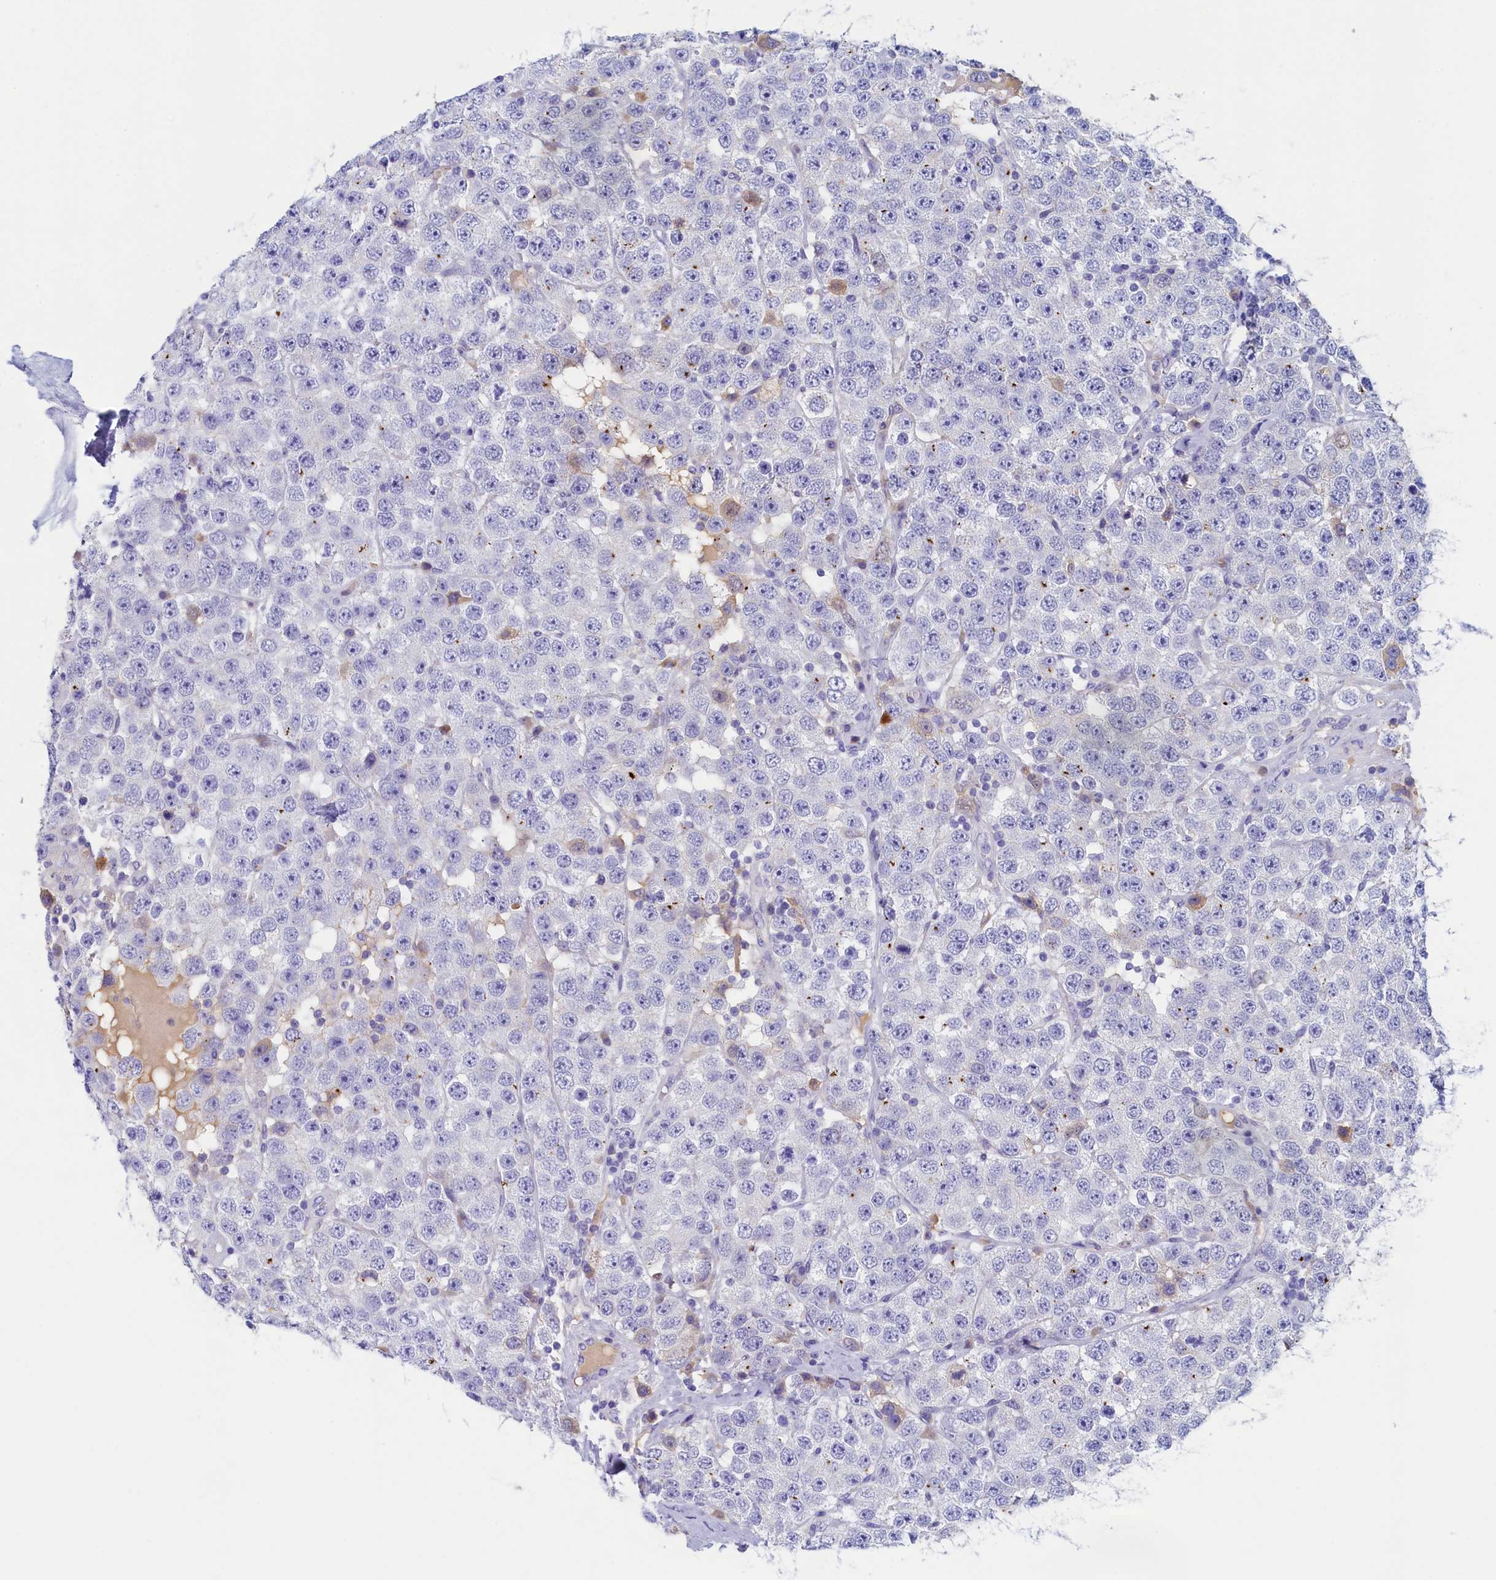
{"staining": {"intensity": "negative", "quantity": "none", "location": "none"}, "tissue": "testis cancer", "cell_type": "Tumor cells", "image_type": "cancer", "snomed": [{"axis": "morphology", "description": "Seminoma, NOS"}, {"axis": "topography", "description": "Testis"}], "caption": "This photomicrograph is of testis seminoma stained with immunohistochemistry to label a protein in brown with the nuclei are counter-stained blue. There is no staining in tumor cells. The staining was performed using DAB to visualize the protein expression in brown, while the nuclei were stained in blue with hematoxylin (Magnification: 20x).", "gene": "GUCA1C", "patient": {"sex": "male", "age": 28}}